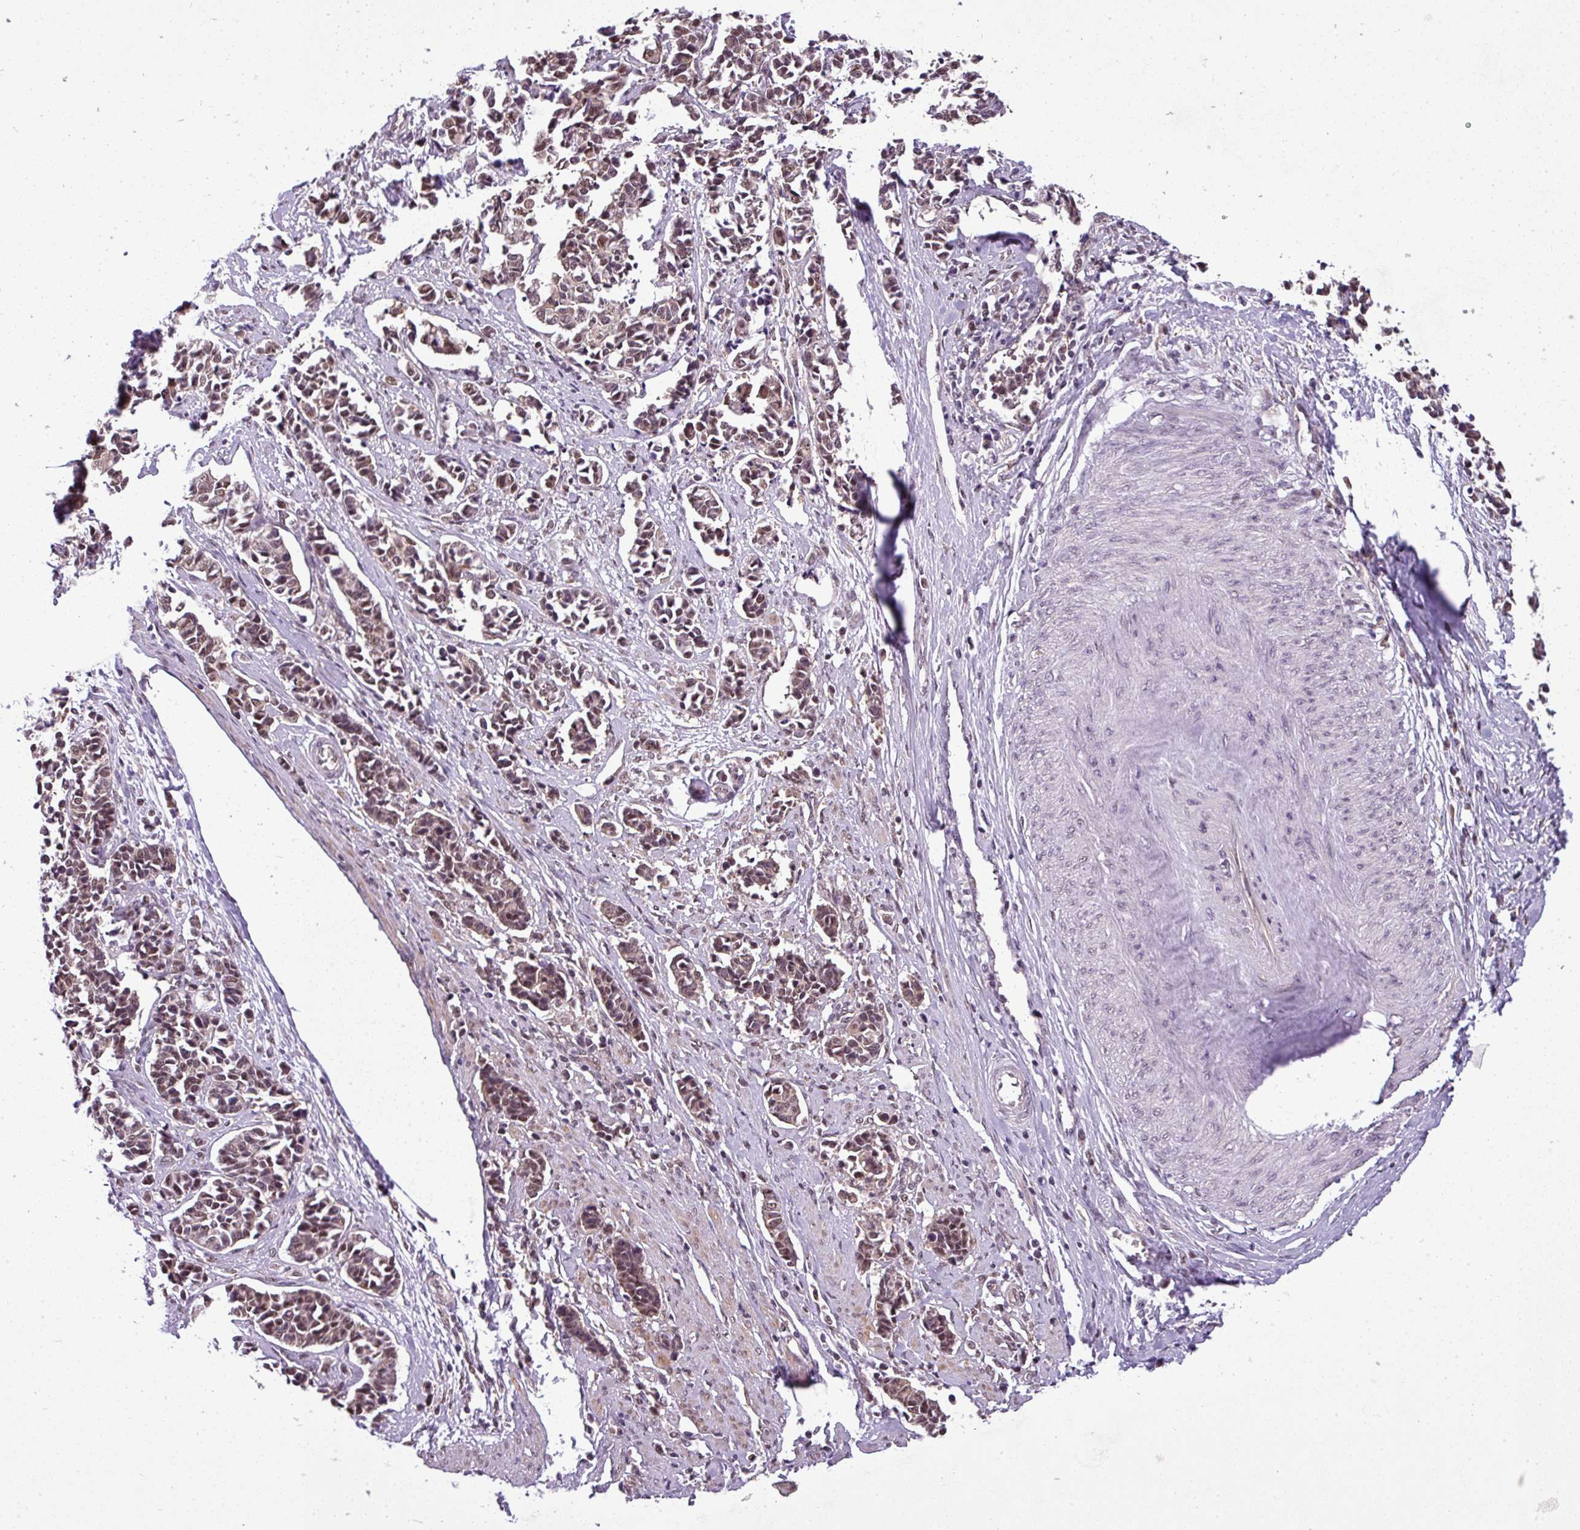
{"staining": {"intensity": "moderate", "quantity": ">75%", "location": "nuclear"}, "tissue": "cervical cancer", "cell_type": "Tumor cells", "image_type": "cancer", "snomed": [{"axis": "morphology", "description": "Normal tissue, NOS"}, {"axis": "morphology", "description": "Squamous cell carcinoma, NOS"}, {"axis": "topography", "description": "Cervix"}], "caption": "Moderate nuclear protein expression is present in about >75% of tumor cells in cervical cancer.", "gene": "MFHAS1", "patient": {"sex": "female", "age": 35}}